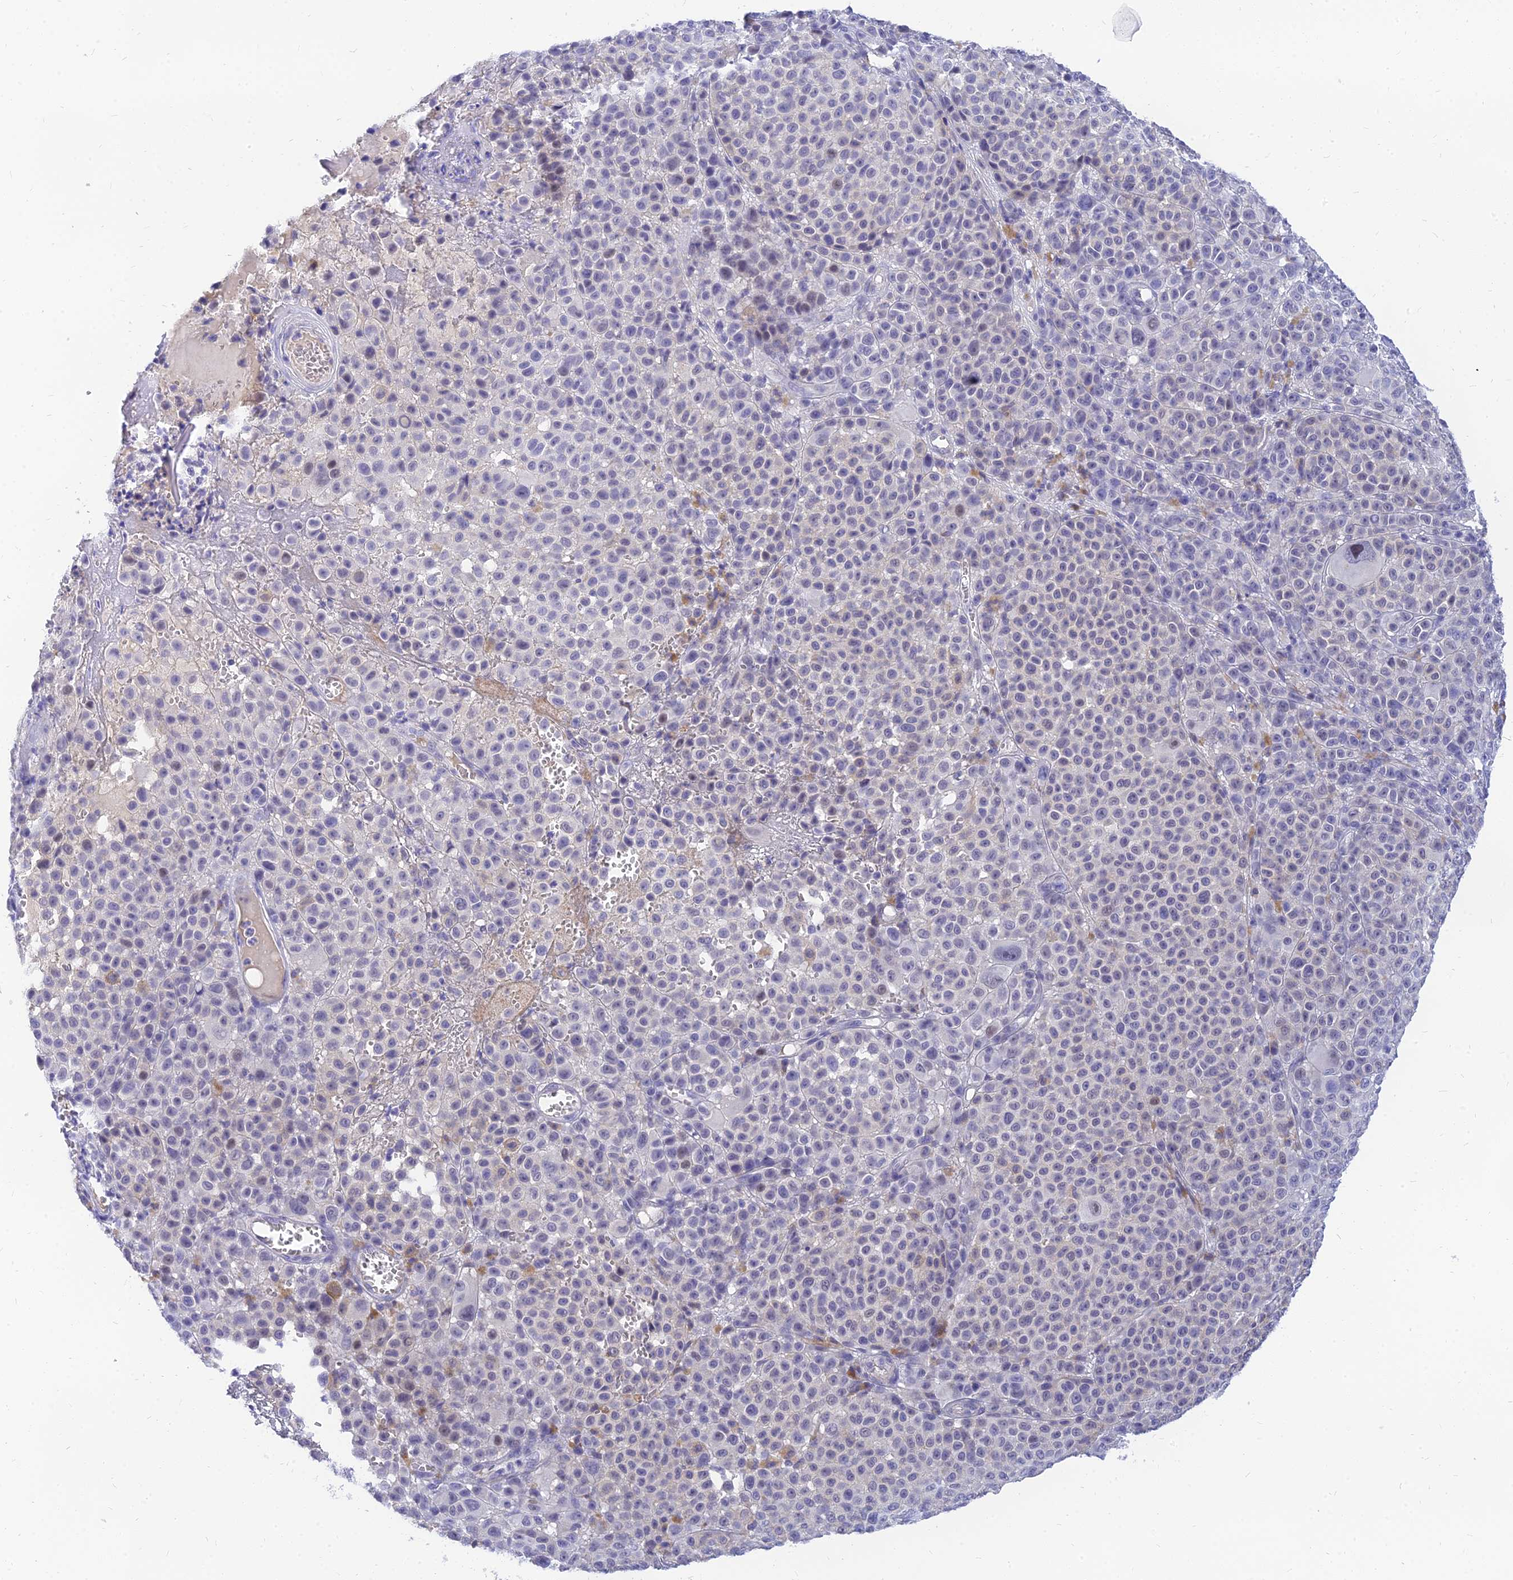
{"staining": {"intensity": "negative", "quantity": "none", "location": "none"}, "tissue": "melanoma", "cell_type": "Tumor cells", "image_type": "cancer", "snomed": [{"axis": "morphology", "description": "Malignant melanoma, NOS"}, {"axis": "topography", "description": "Skin"}], "caption": "Tumor cells are negative for brown protein staining in malignant melanoma. The staining is performed using DAB (3,3'-diaminobenzidine) brown chromogen with nuclei counter-stained in using hematoxylin.", "gene": "TMEM161B", "patient": {"sex": "female", "age": 94}}